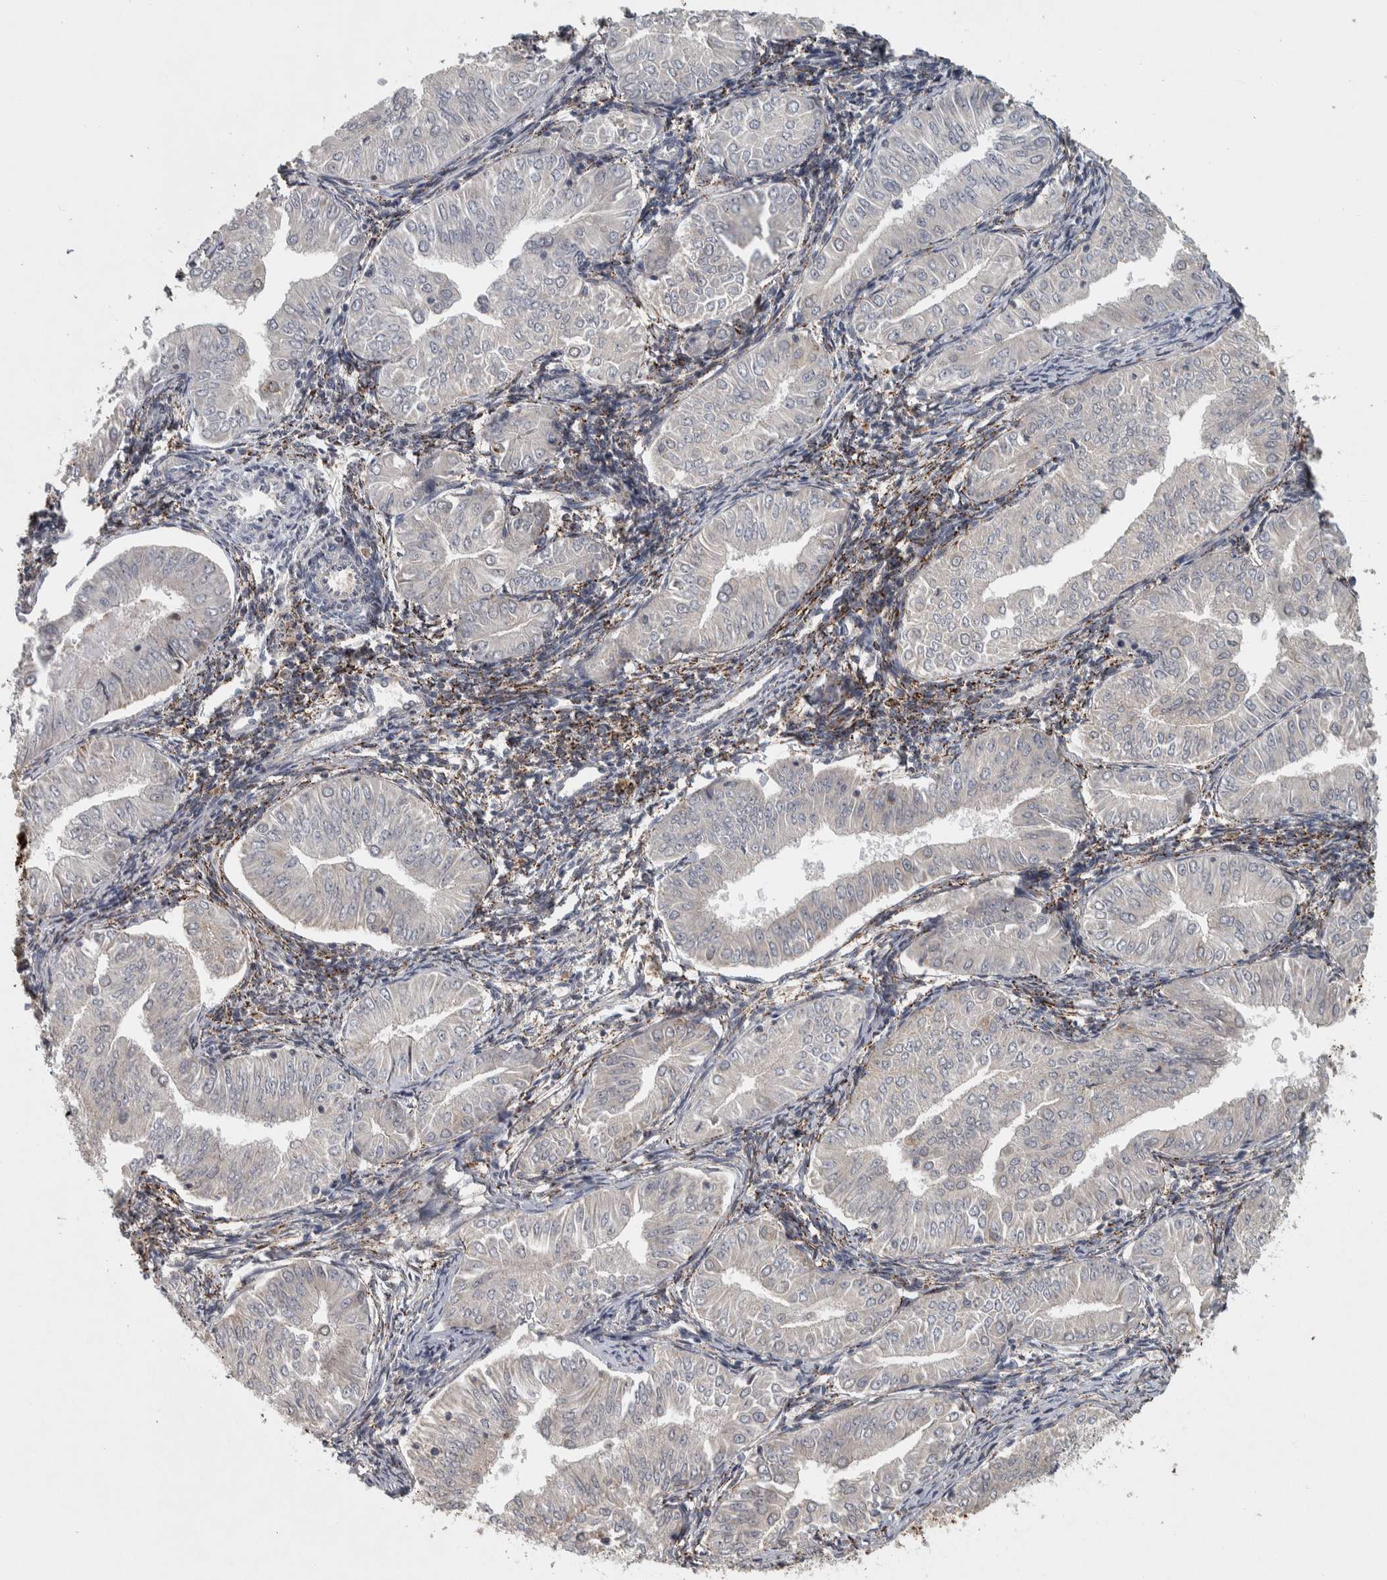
{"staining": {"intensity": "negative", "quantity": "none", "location": "none"}, "tissue": "endometrial cancer", "cell_type": "Tumor cells", "image_type": "cancer", "snomed": [{"axis": "morphology", "description": "Normal tissue, NOS"}, {"axis": "morphology", "description": "Adenocarcinoma, NOS"}, {"axis": "topography", "description": "Endometrium"}], "caption": "This is an IHC histopathology image of endometrial cancer (adenocarcinoma). There is no positivity in tumor cells.", "gene": "FAM78A", "patient": {"sex": "female", "age": 53}}